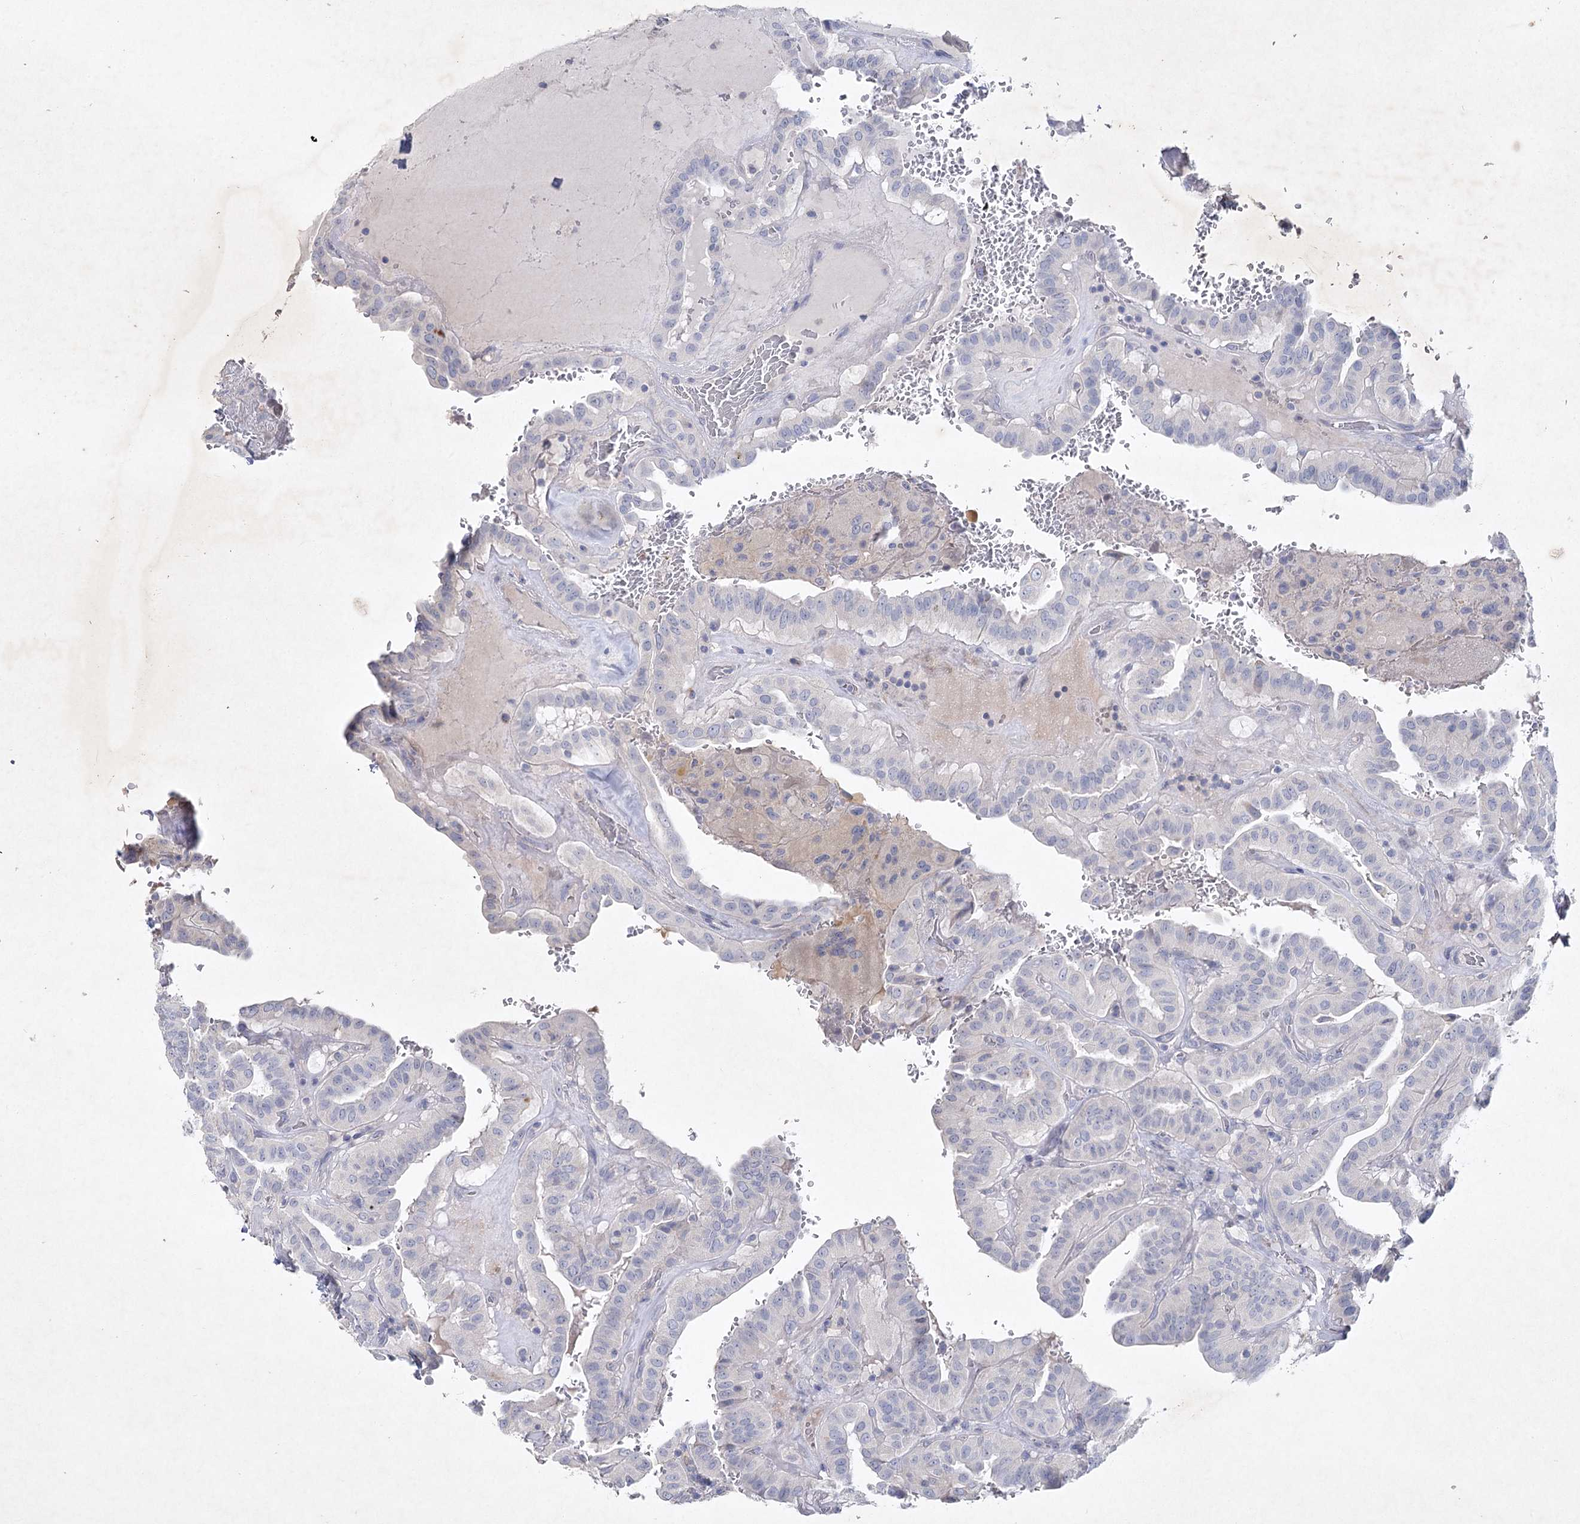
{"staining": {"intensity": "negative", "quantity": "none", "location": "none"}, "tissue": "thyroid cancer", "cell_type": "Tumor cells", "image_type": "cancer", "snomed": [{"axis": "morphology", "description": "Papillary adenocarcinoma, NOS"}, {"axis": "topography", "description": "Thyroid gland"}], "caption": "A high-resolution image shows immunohistochemistry (IHC) staining of thyroid cancer (papillary adenocarcinoma), which displays no significant staining in tumor cells.", "gene": "MAP3K13", "patient": {"sex": "male", "age": 77}}